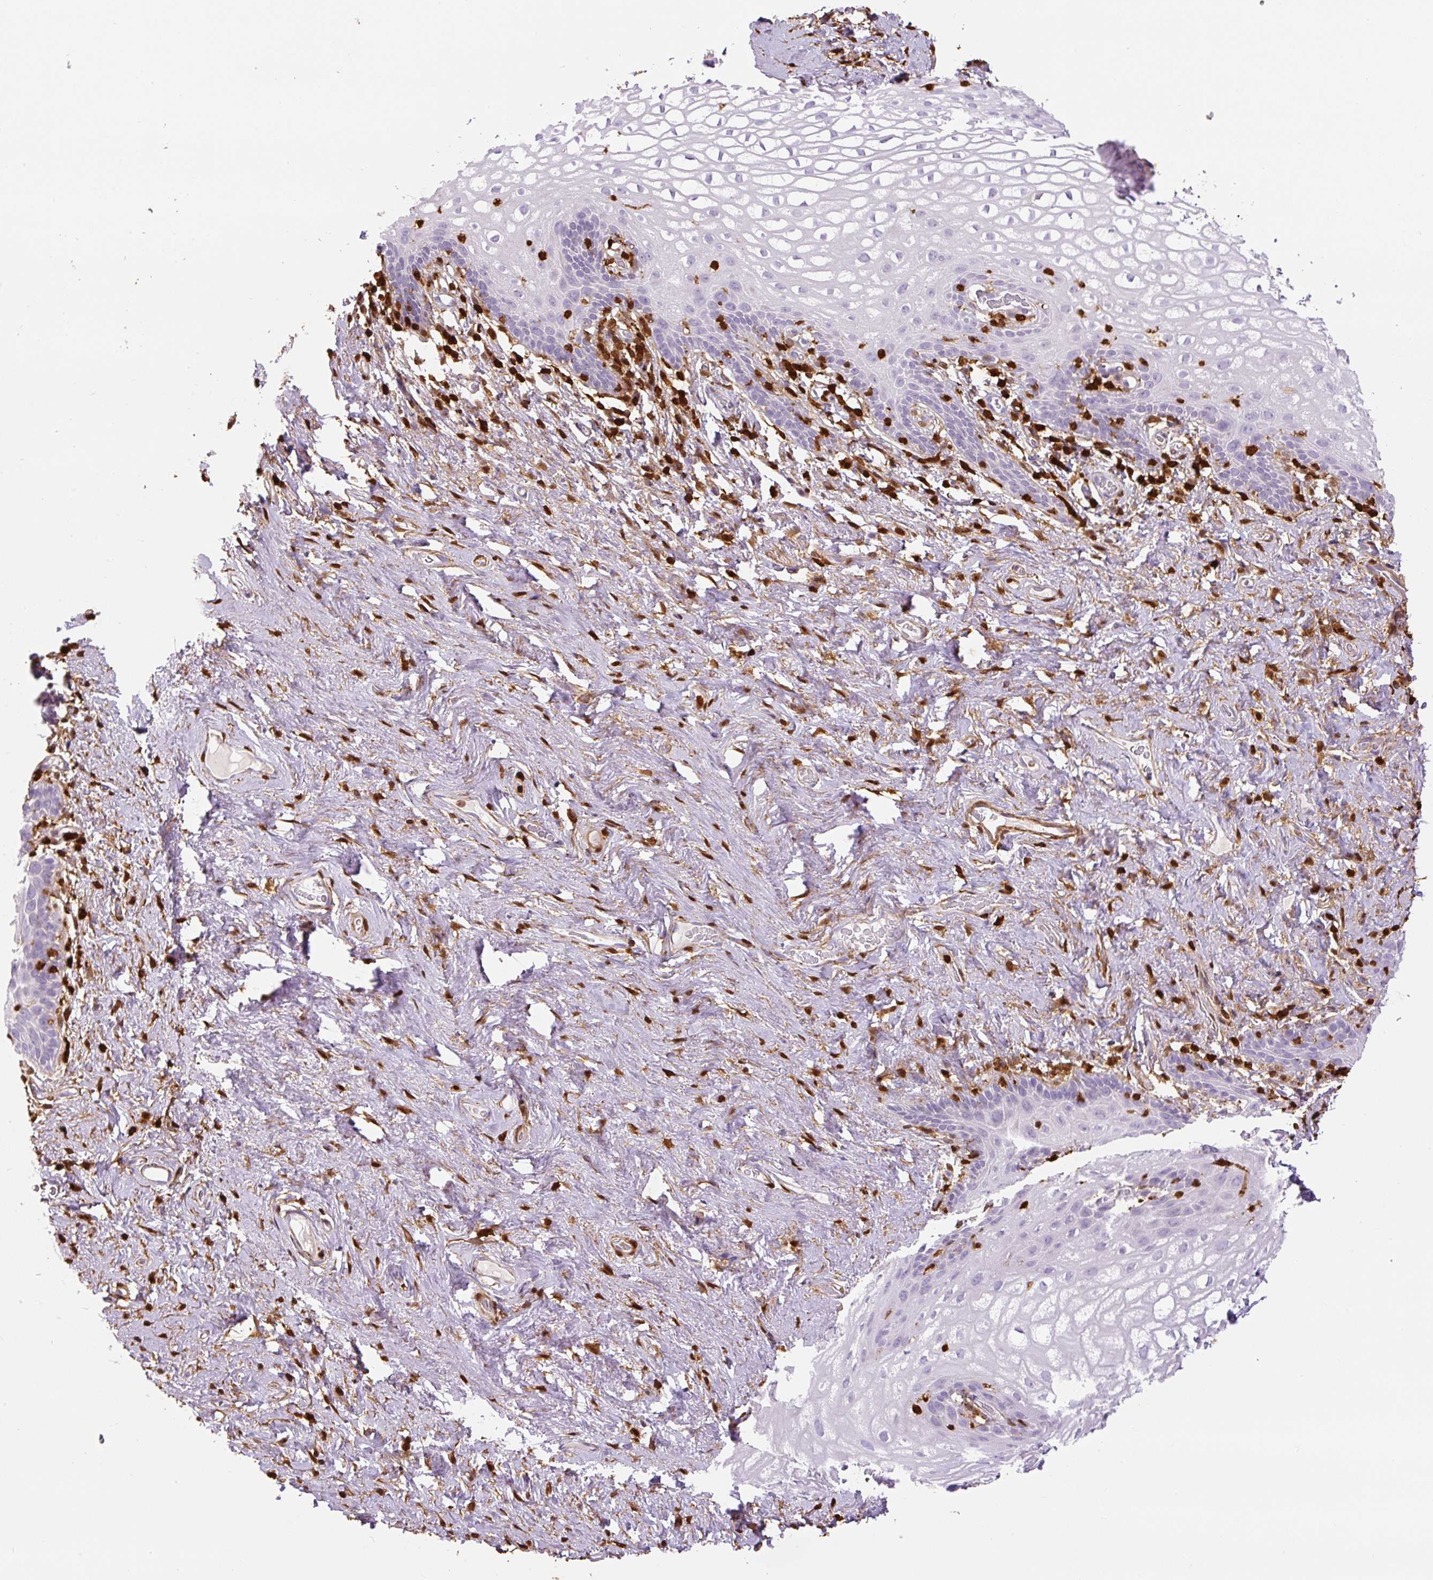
{"staining": {"intensity": "negative", "quantity": "none", "location": "none"}, "tissue": "vagina", "cell_type": "Squamous epithelial cells", "image_type": "normal", "snomed": [{"axis": "morphology", "description": "Normal tissue, NOS"}, {"axis": "topography", "description": "Vagina"}, {"axis": "topography", "description": "Peripheral nerve tissue"}], "caption": "Immunohistochemical staining of benign vagina exhibits no significant expression in squamous epithelial cells.", "gene": "S100A4", "patient": {"sex": "female", "age": 71}}